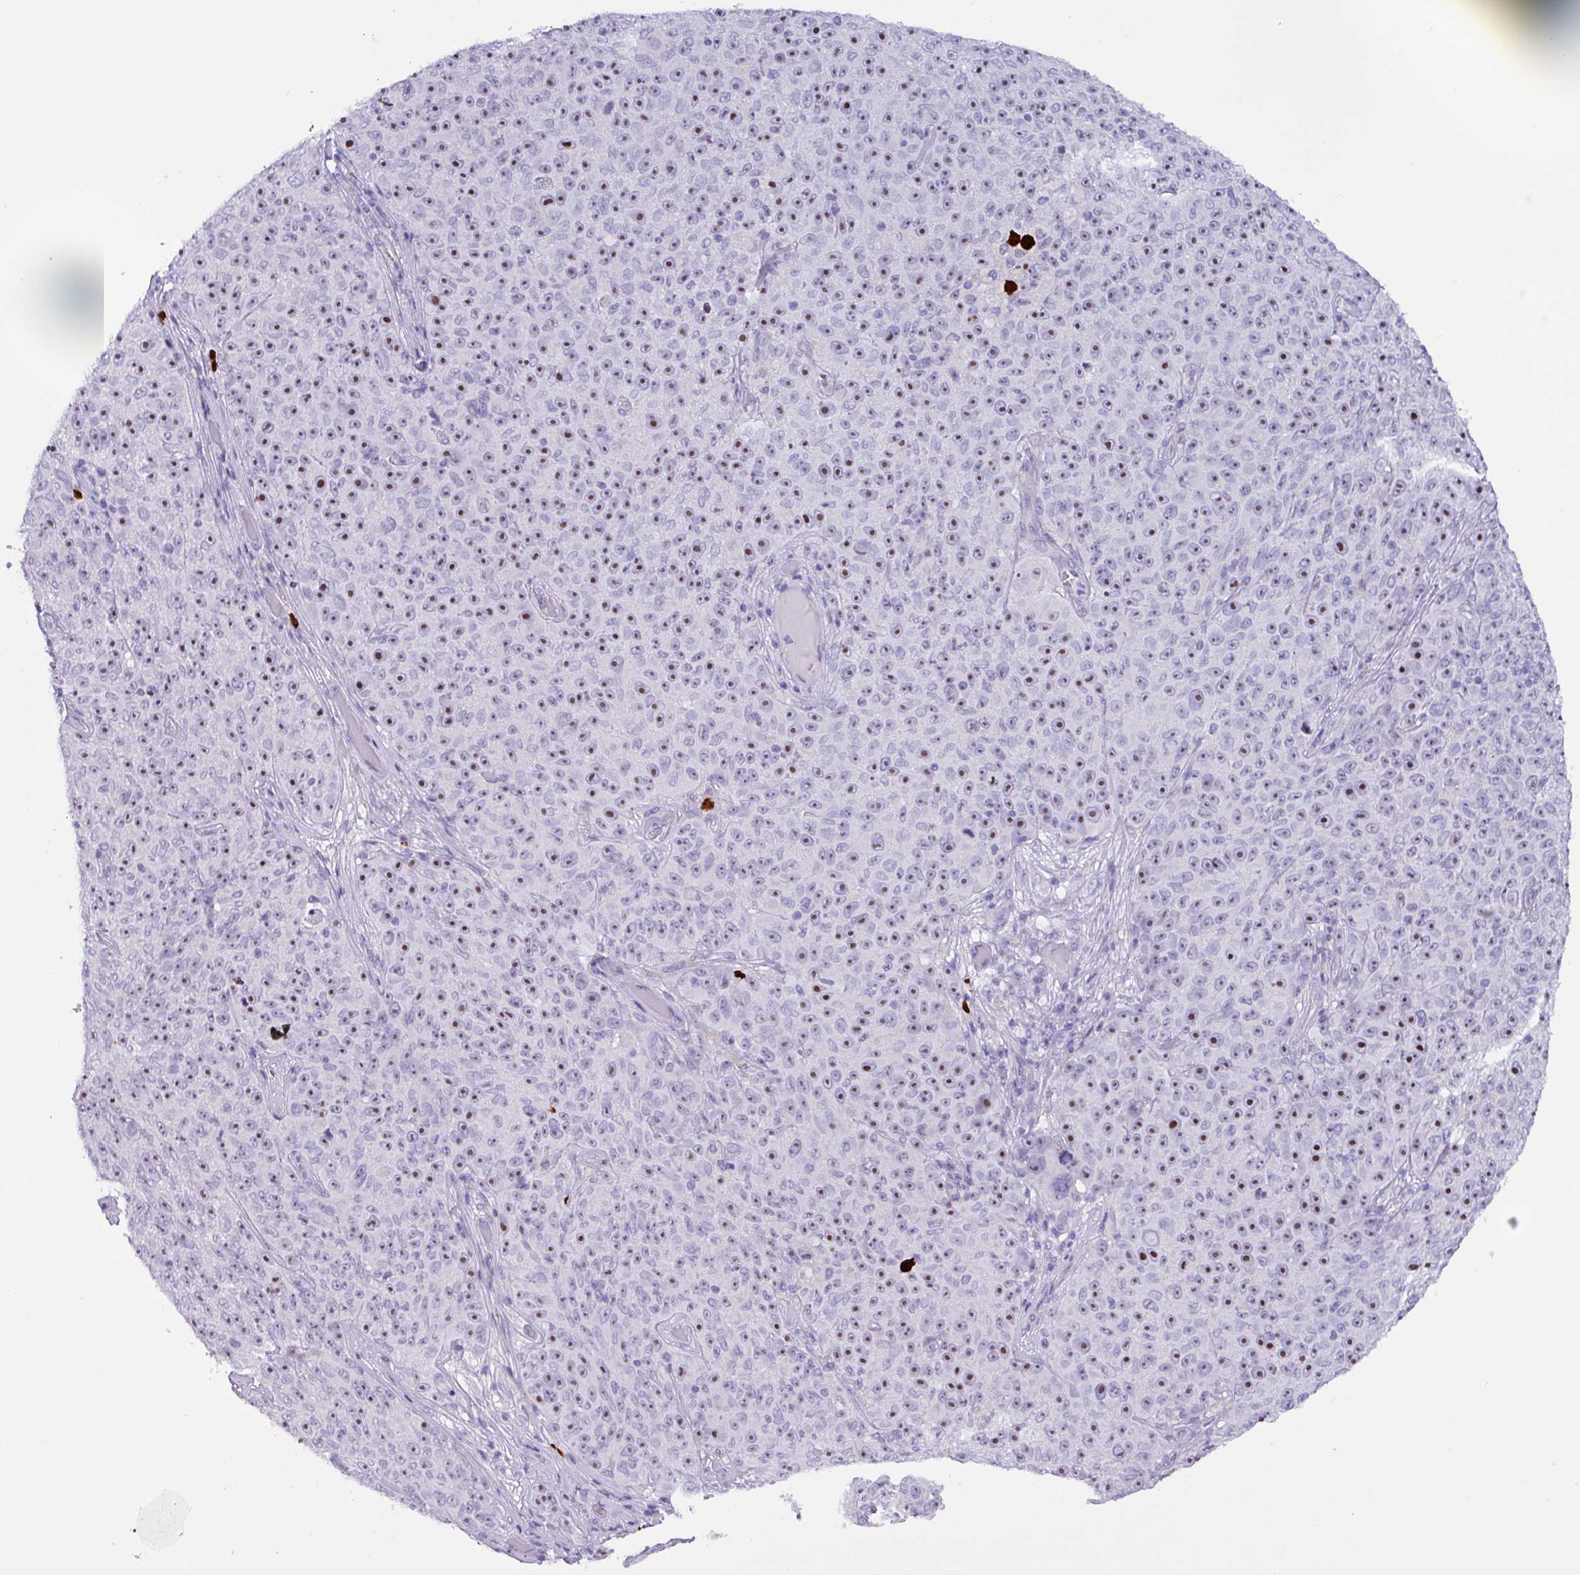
{"staining": {"intensity": "moderate", "quantity": ">75%", "location": "nuclear"}, "tissue": "melanoma", "cell_type": "Tumor cells", "image_type": "cancer", "snomed": [{"axis": "morphology", "description": "Malignant melanoma, NOS"}, {"axis": "topography", "description": "Skin"}], "caption": "Melanoma tissue displays moderate nuclear expression in approximately >75% of tumor cells, visualized by immunohistochemistry.", "gene": "MRM2", "patient": {"sex": "female", "age": 82}}